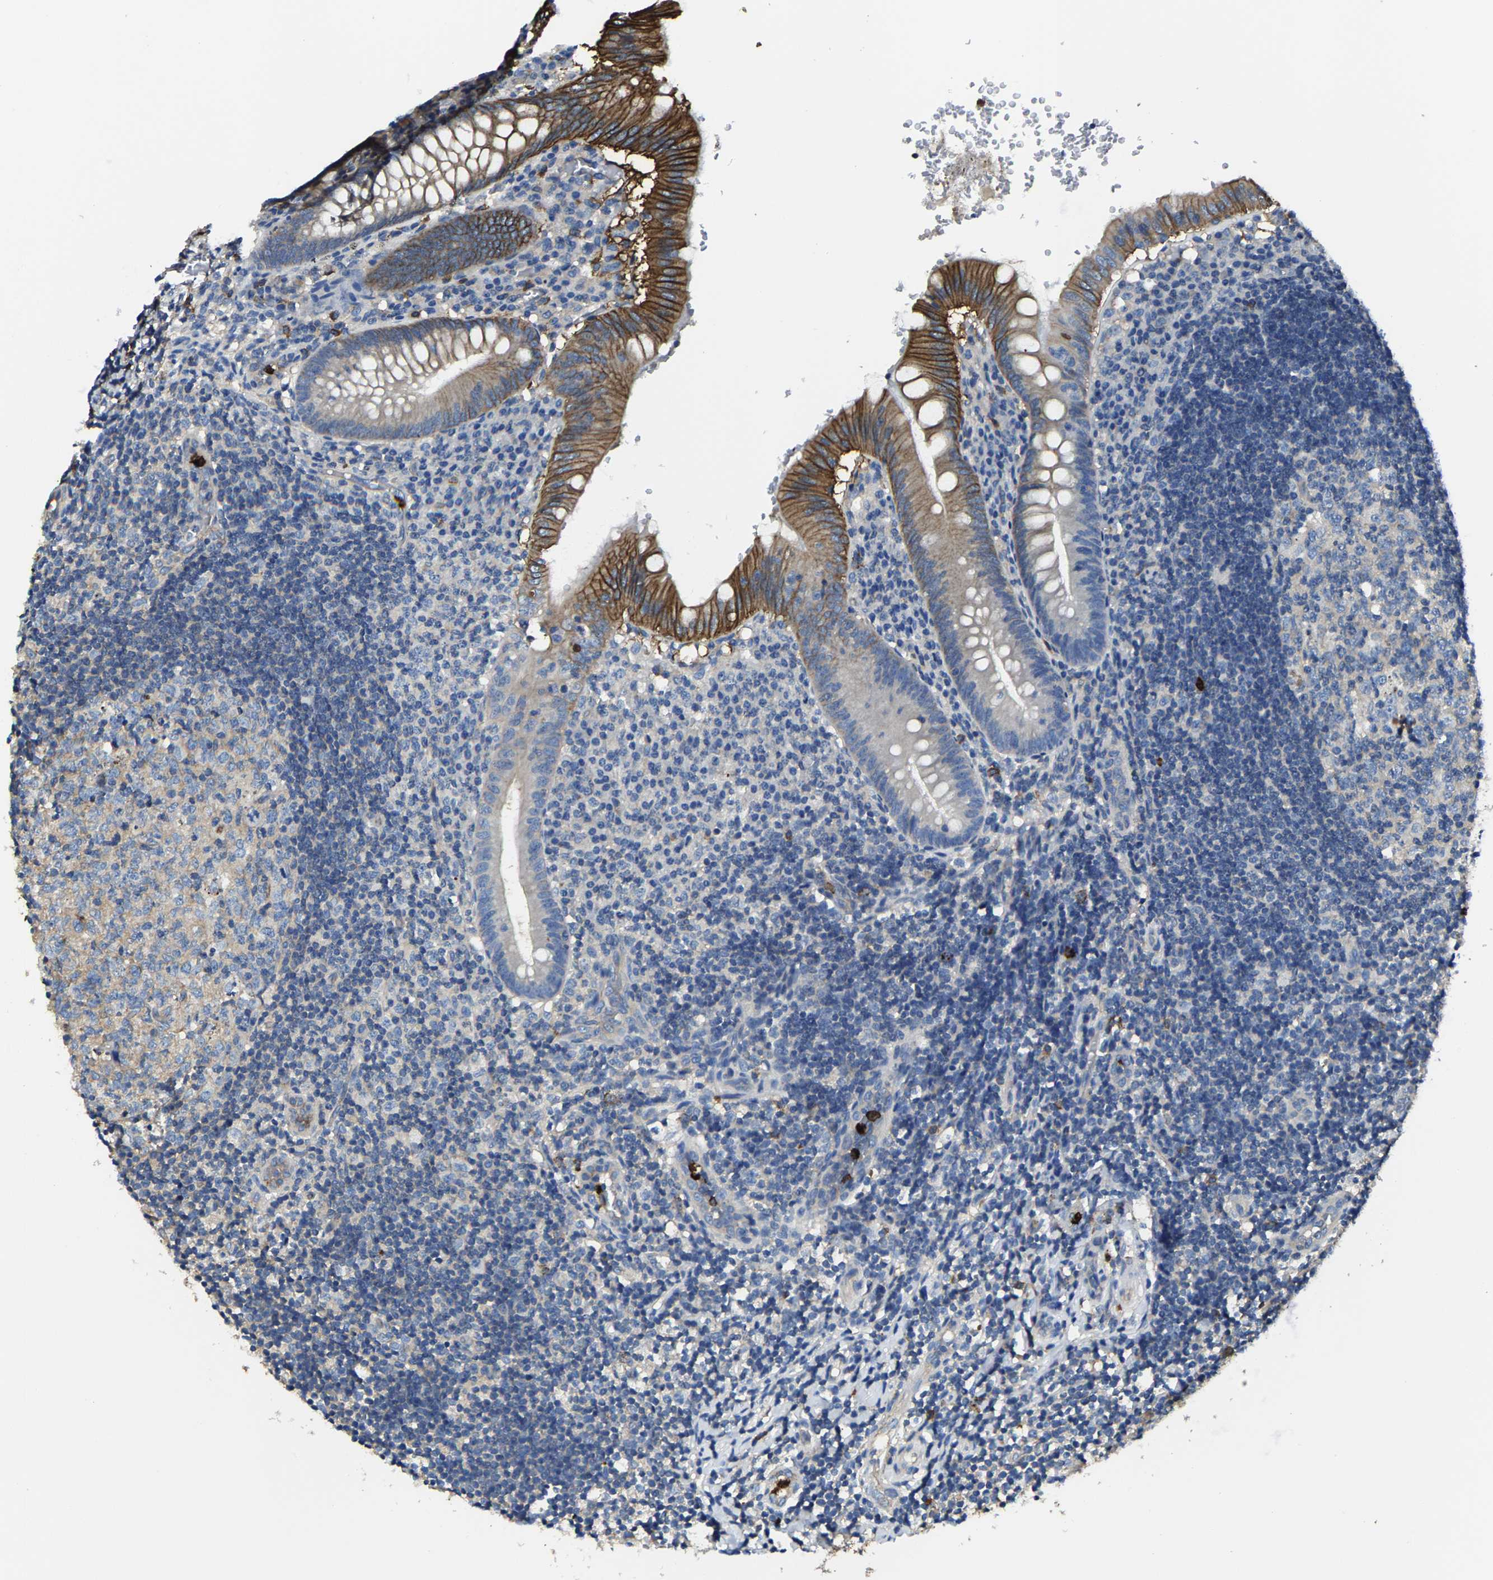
{"staining": {"intensity": "moderate", "quantity": "25%-75%", "location": "cytoplasmic/membranous"}, "tissue": "appendix", "cell_type": "Glandular cells", "image_type": "normal", "snomed": [{"axis": "morphology", "description": "Normal tissue, NOS"}, {"axis": "topography", "description": "Appendix"}], "caption": "Immunohistochemistry (IHC) staining of normal appendix, which exhibits medium levels of moderate cytoplasmic/membranous positivity in about 25%-75% of glandular cells indicating moderate cytoplasmic/membranous protein staining. The staining was performed using DAB (3,3'-diaminobenzidine) (brown) for protein detection and nuclei were counterstained in hematoxylin (blue).", "gene": "TRAF6", "patient": {"sex": "male", "age": 8}}